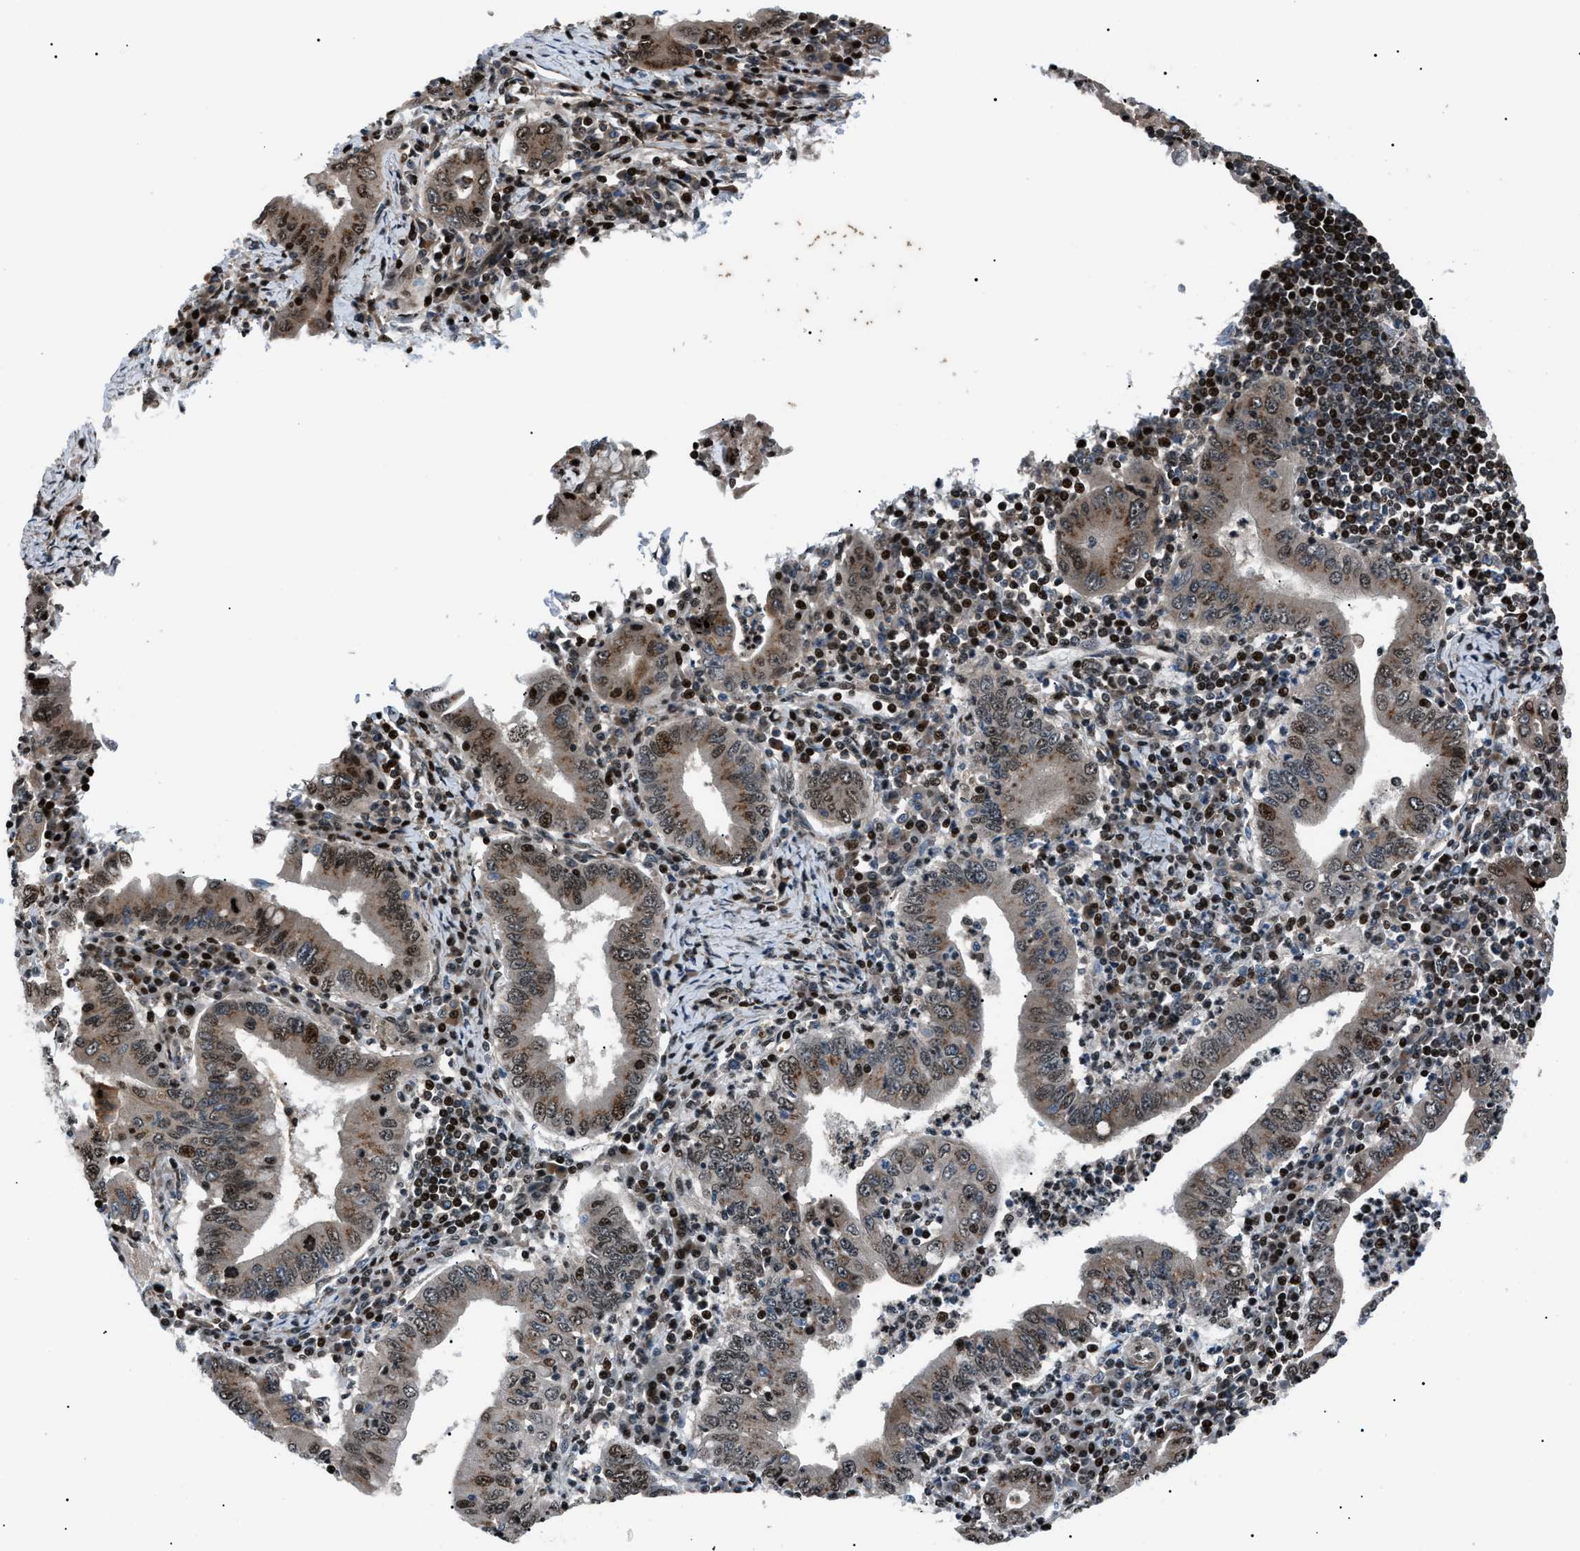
{"staining": {"intensity": "moderate", "quantity": ">75%", "location": "cytoplasmic/membranous,nuclear"}, "tissue": "stomach cancer", "cell_type": "Tumor cells", "image_type": "cancer", "snomed": [{"axis": "morphology", "description": "Normal tissue, NOS"}, {"axis": "morphology", "description": "Adenocarcinoma, NOS"}, {"axis": "topography", "description": "Esophagus"}, {"axis": "topography", "description": "Stomach, upper"}, {"axis": "topography", "description": "Peripheral nerve tissue"}], "caption": "Stomach cancer (adenocarcinoma) stained with a brown dye exhibits moderate cytoplasmic/membranous and nuclear positive positivity in about >75% of tumor cells.", "gene": "PRKX", "patient": {"sex": "male", "age": 62}}